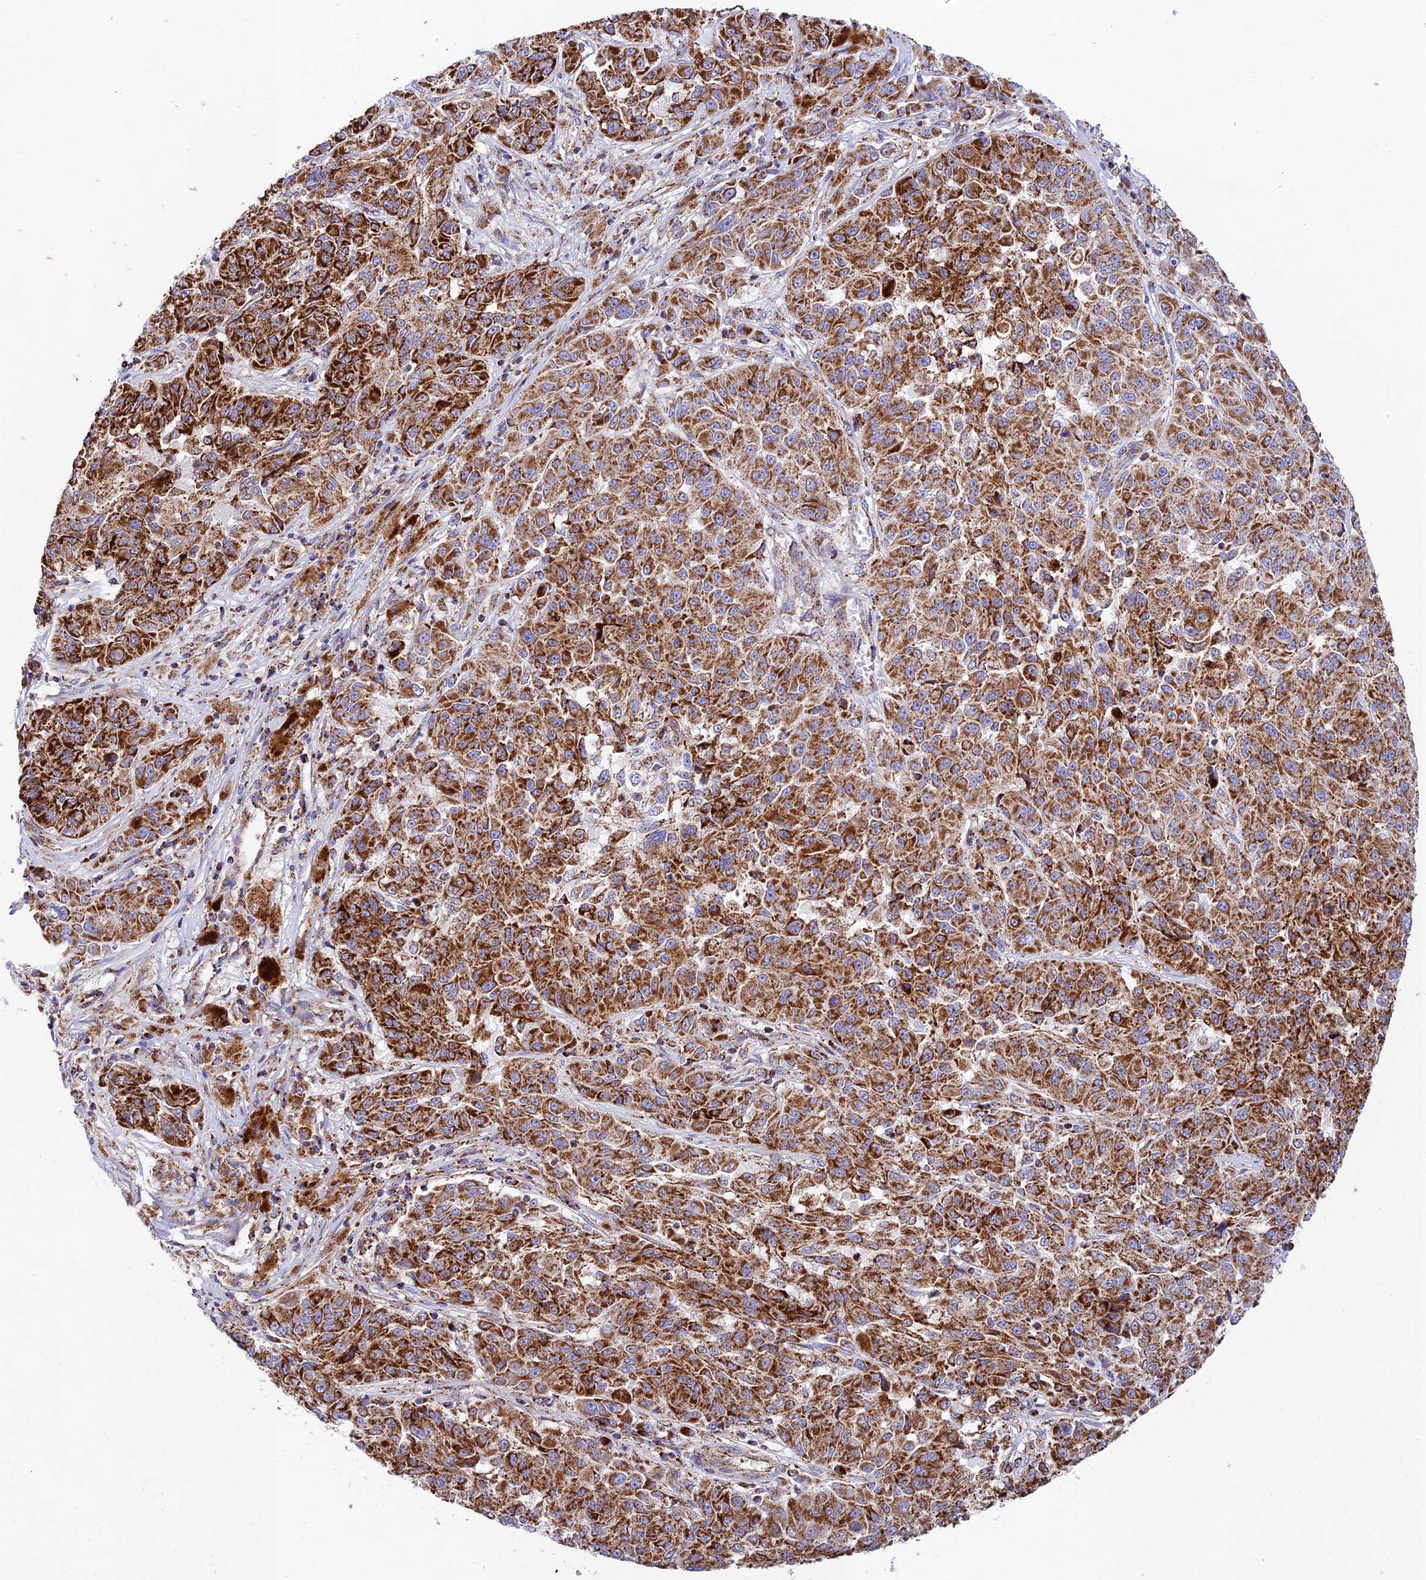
{"staining": {"intensity": "strong", "quantity": ">75%", "location": "cytoplasmic/membranous"}, "tissue": "melanoma", "cell_type": "Tumor cells", "image_type": "cancer", "snomed": [{"axis": "morphology", "description": "Malignant melanoma, NOS"}, {"axis": "topography", "description": "Skin"}], "caption": "The photomicrograph reveals immunohistochemical staining of malignant melanoma. There is strong cytoplasmic/membranous expression is identified in approximately >75% of tumor cells.", "gene": "KHDC3L", "patient": {"sex": "male", "age": 53}}